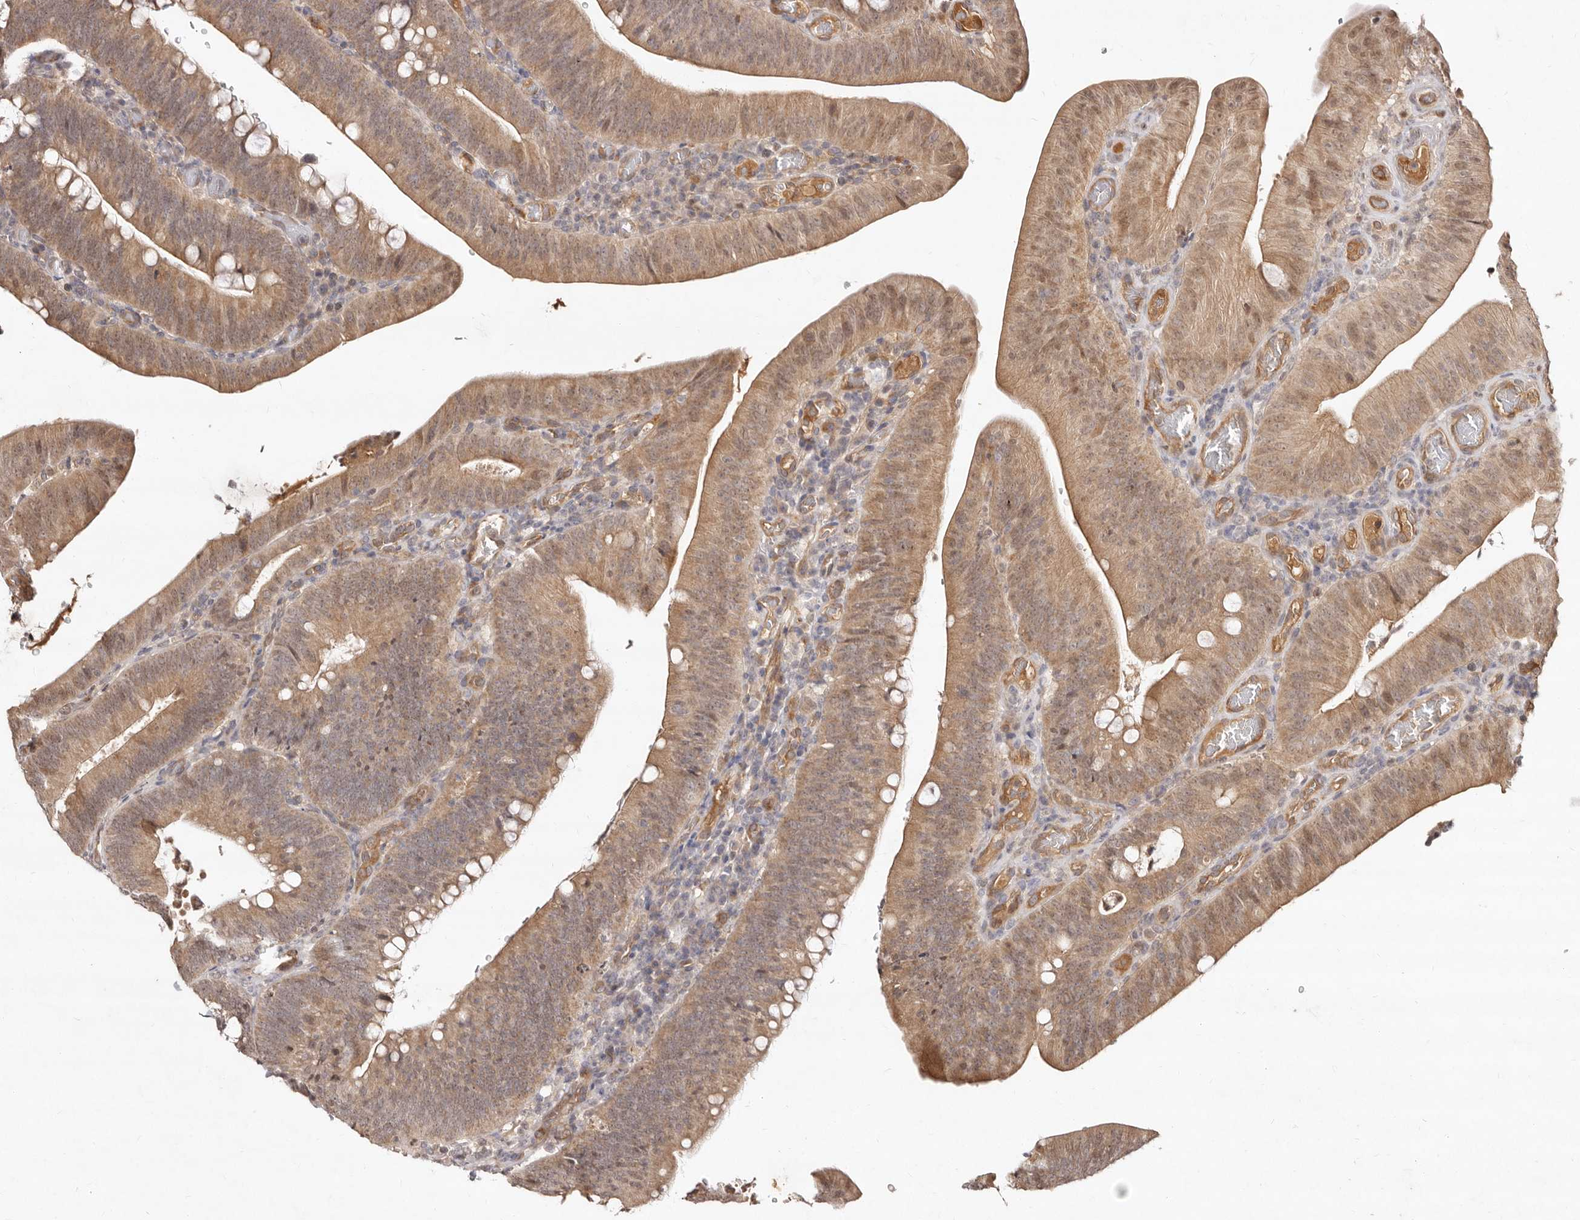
{"staining": {"intensity": "moderate", "quantity": "25%-75%", "location": "cytoplasmic/membranous"}, "tissue": "colorectal cancer", "cell_type": "Tumor cells", "image_type": "cancer", "snomed": [{"axis": "morphology", "description": "Normal tissue, NOS"}, {"axis": "topography", "description": "Colon"}], "caption": "Colorectal cancer stained with a protein marker exhibits moderate staining in tumor cells.", "gene": "LCORL", "patient": {"sex": "female", "age": 82}}